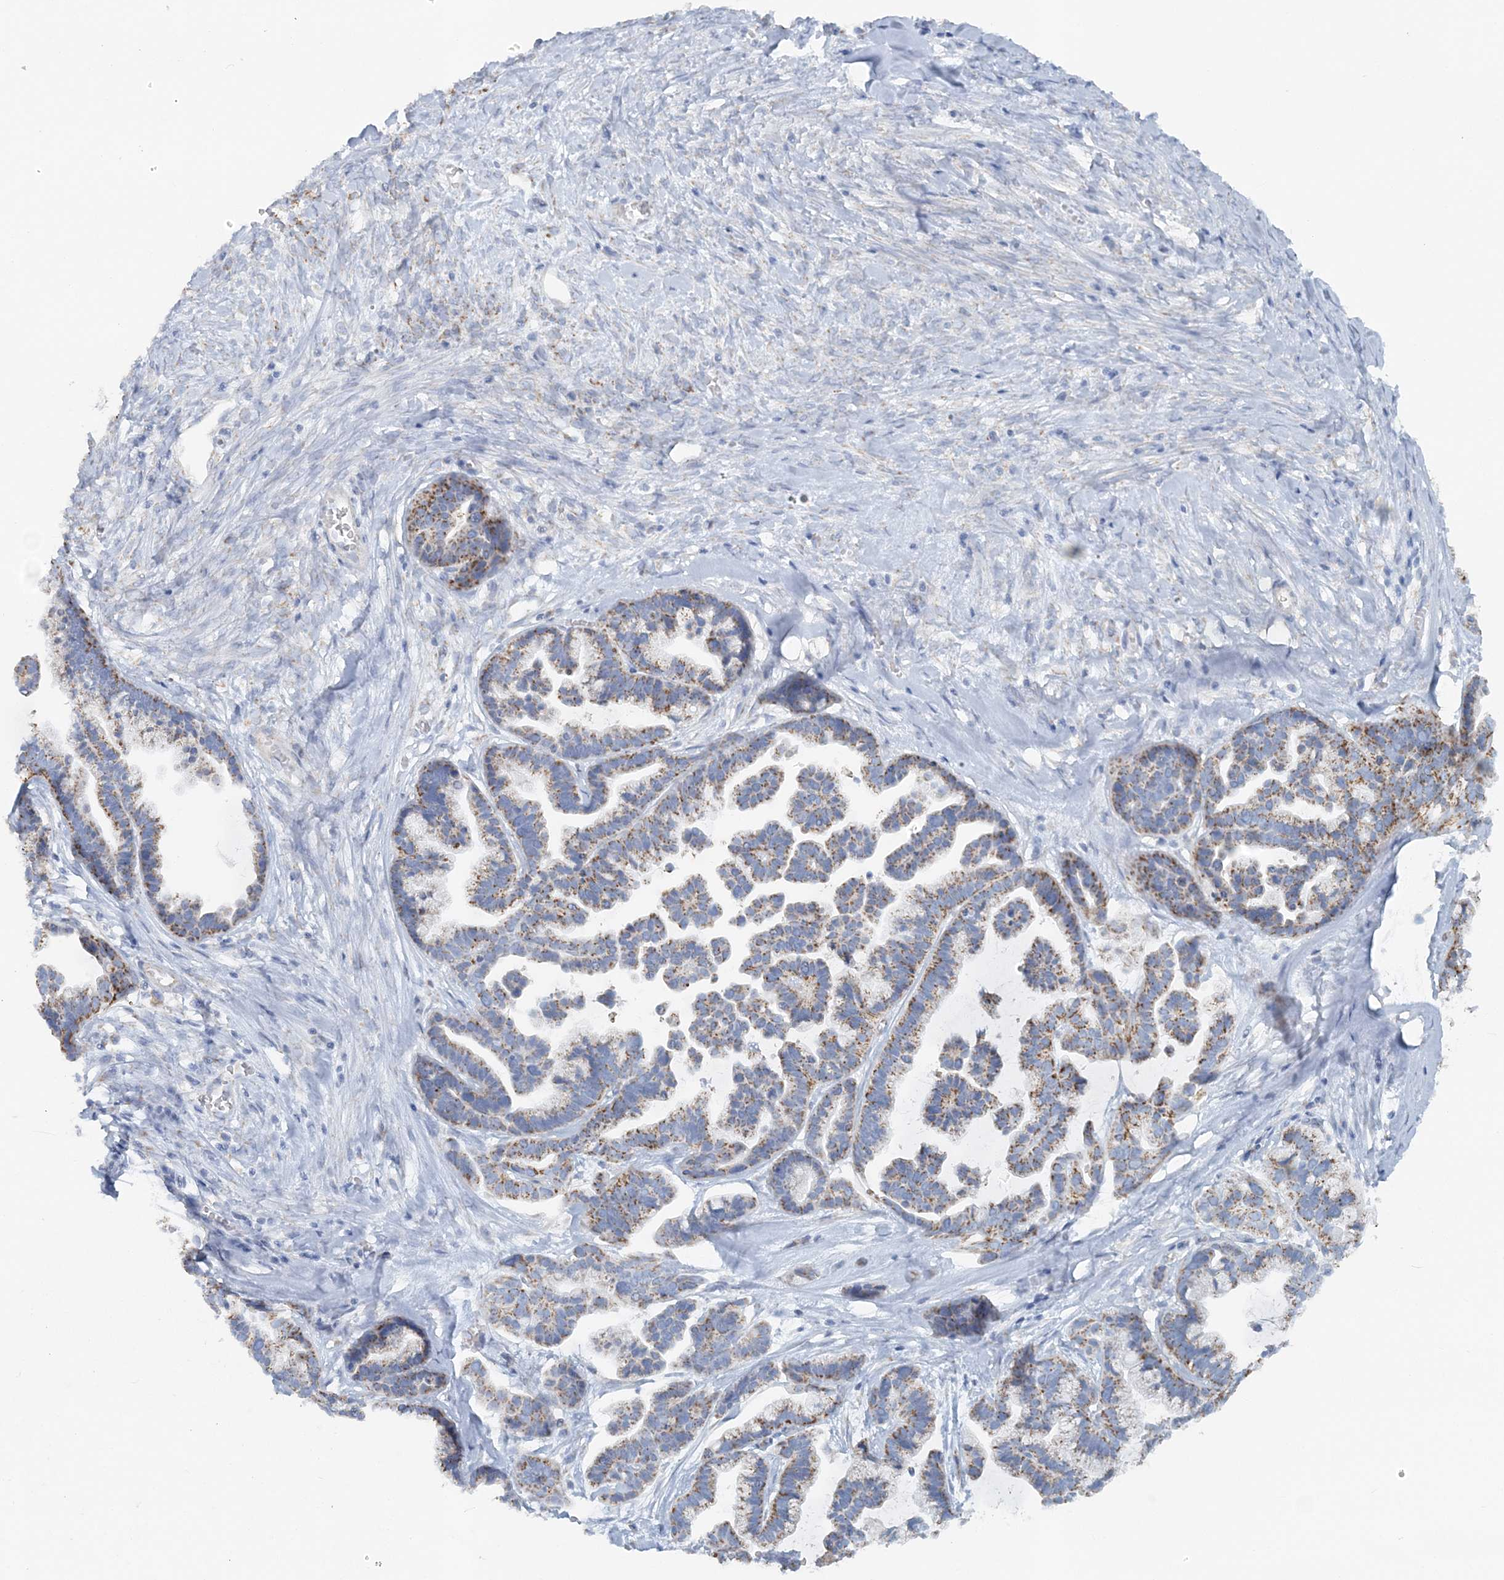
{"staining": {"intensity": "moderate", "quantity": ">75%", "location": "cytoplasmic/membranous"}, "tissue": "ovarian cancer", "cell_type": "Tumor cells", "image_type": "cancer", "snomed": [{"axis": "morphology", "description": "Cystadenocarcinoma, serous, NOS"}, {"axis": "topography", "description": "Ovary"}], "caption": "A brown stain labels moderate cytoplasmic/membranous expression of a protein in ovarian cancer (serous cystadenocarcinoma) tumor cells.", "gene": "PCCB", "patient": {"sex": "female", "age": 56}}